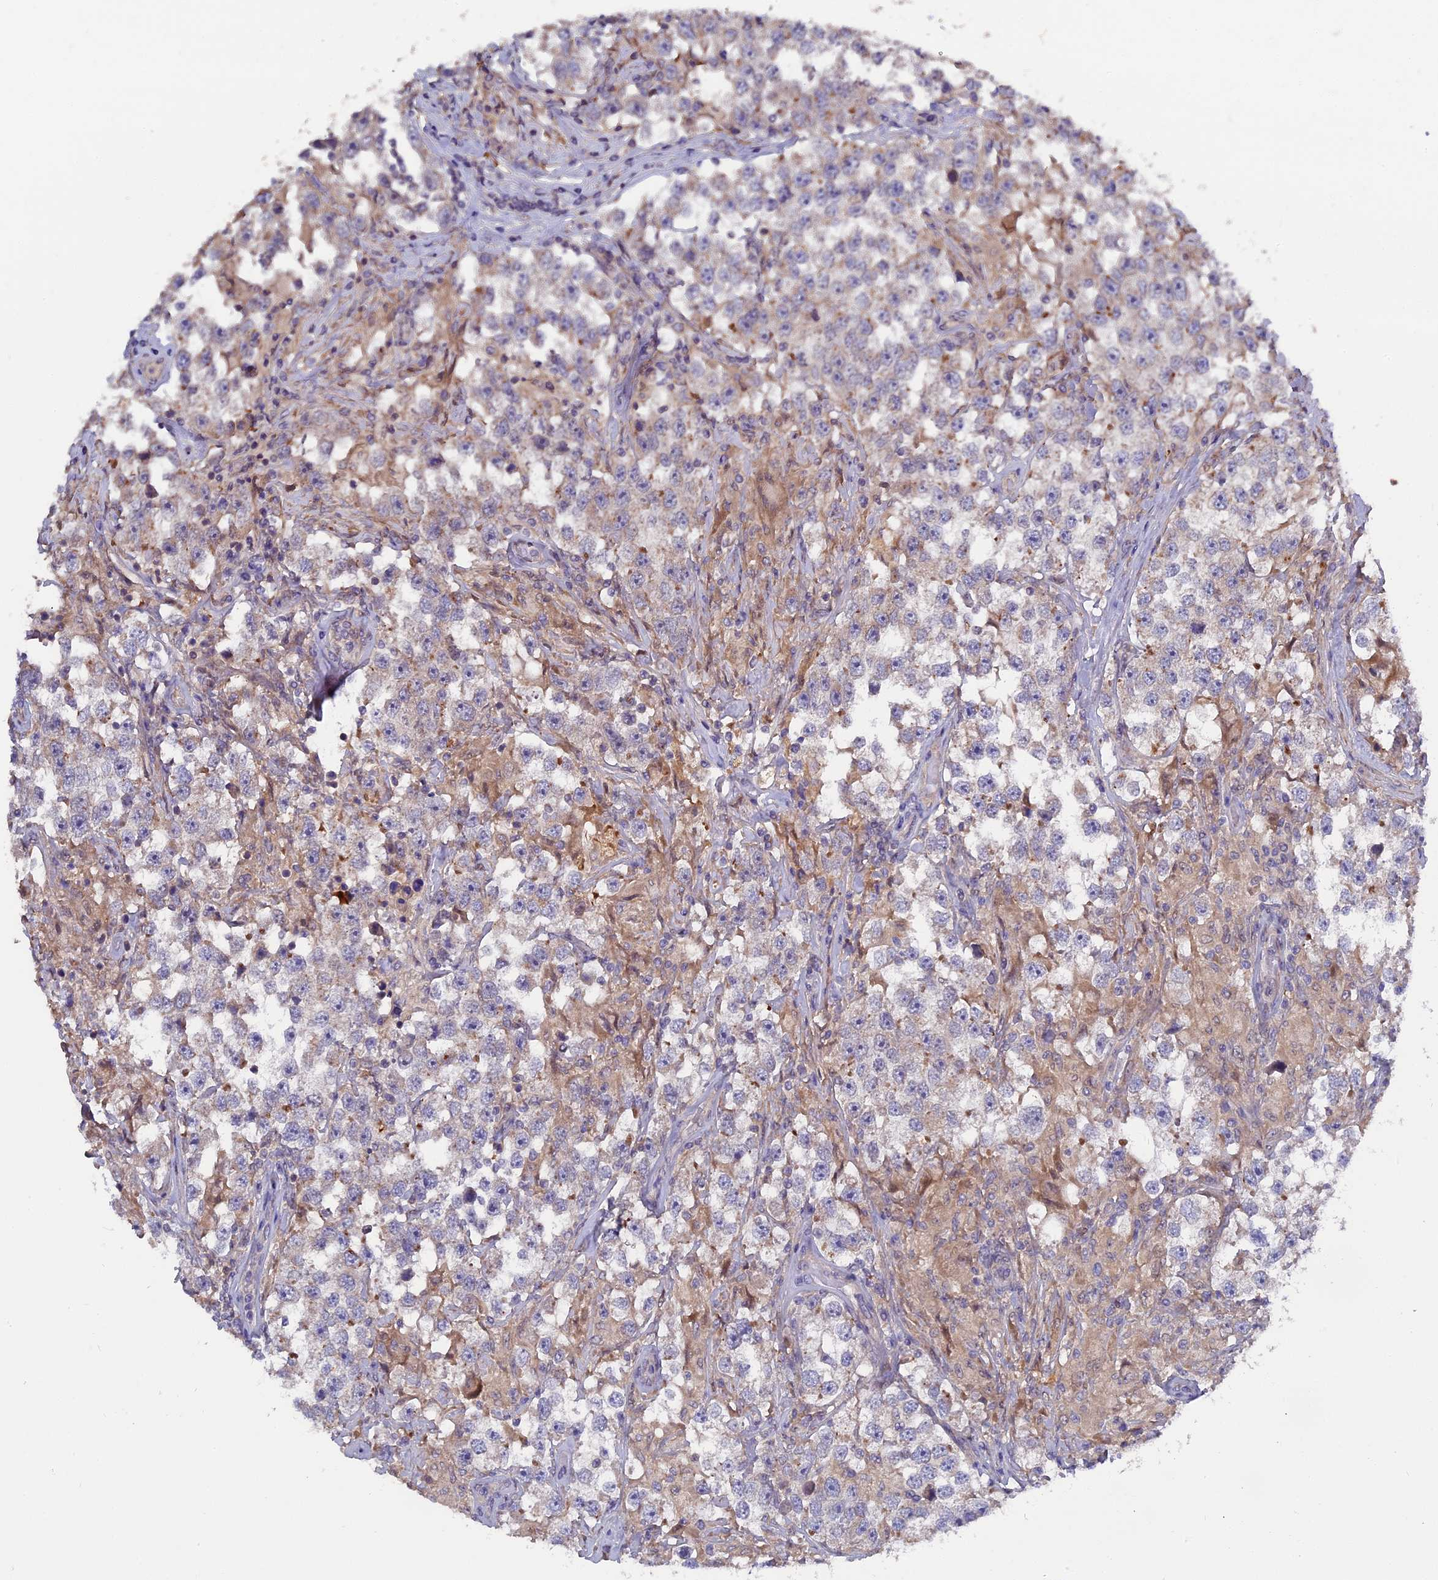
{"staining": {"intensity": "weak", "quantity": "<25%", "location": "cytoplasmic/membranous"}, "tissue": "testis cancer", "cell_type": "Tumor cells", "image_type": "cancer", "snomed": [{"axis": "morphology", "description": "Seminoma, NOS"}, {"axis": "topography", "description": "Testis"}], "caption": "High magnification brightfield microscopy of testis cancer stained with DAB (3,3'-diaminobenzidine) (brown) and counterstained with hematoxylin (blue): tumor cells show no significant expression.", "gene": "ZCCHC2", "patient": {"sex": "male", "age": 46}}